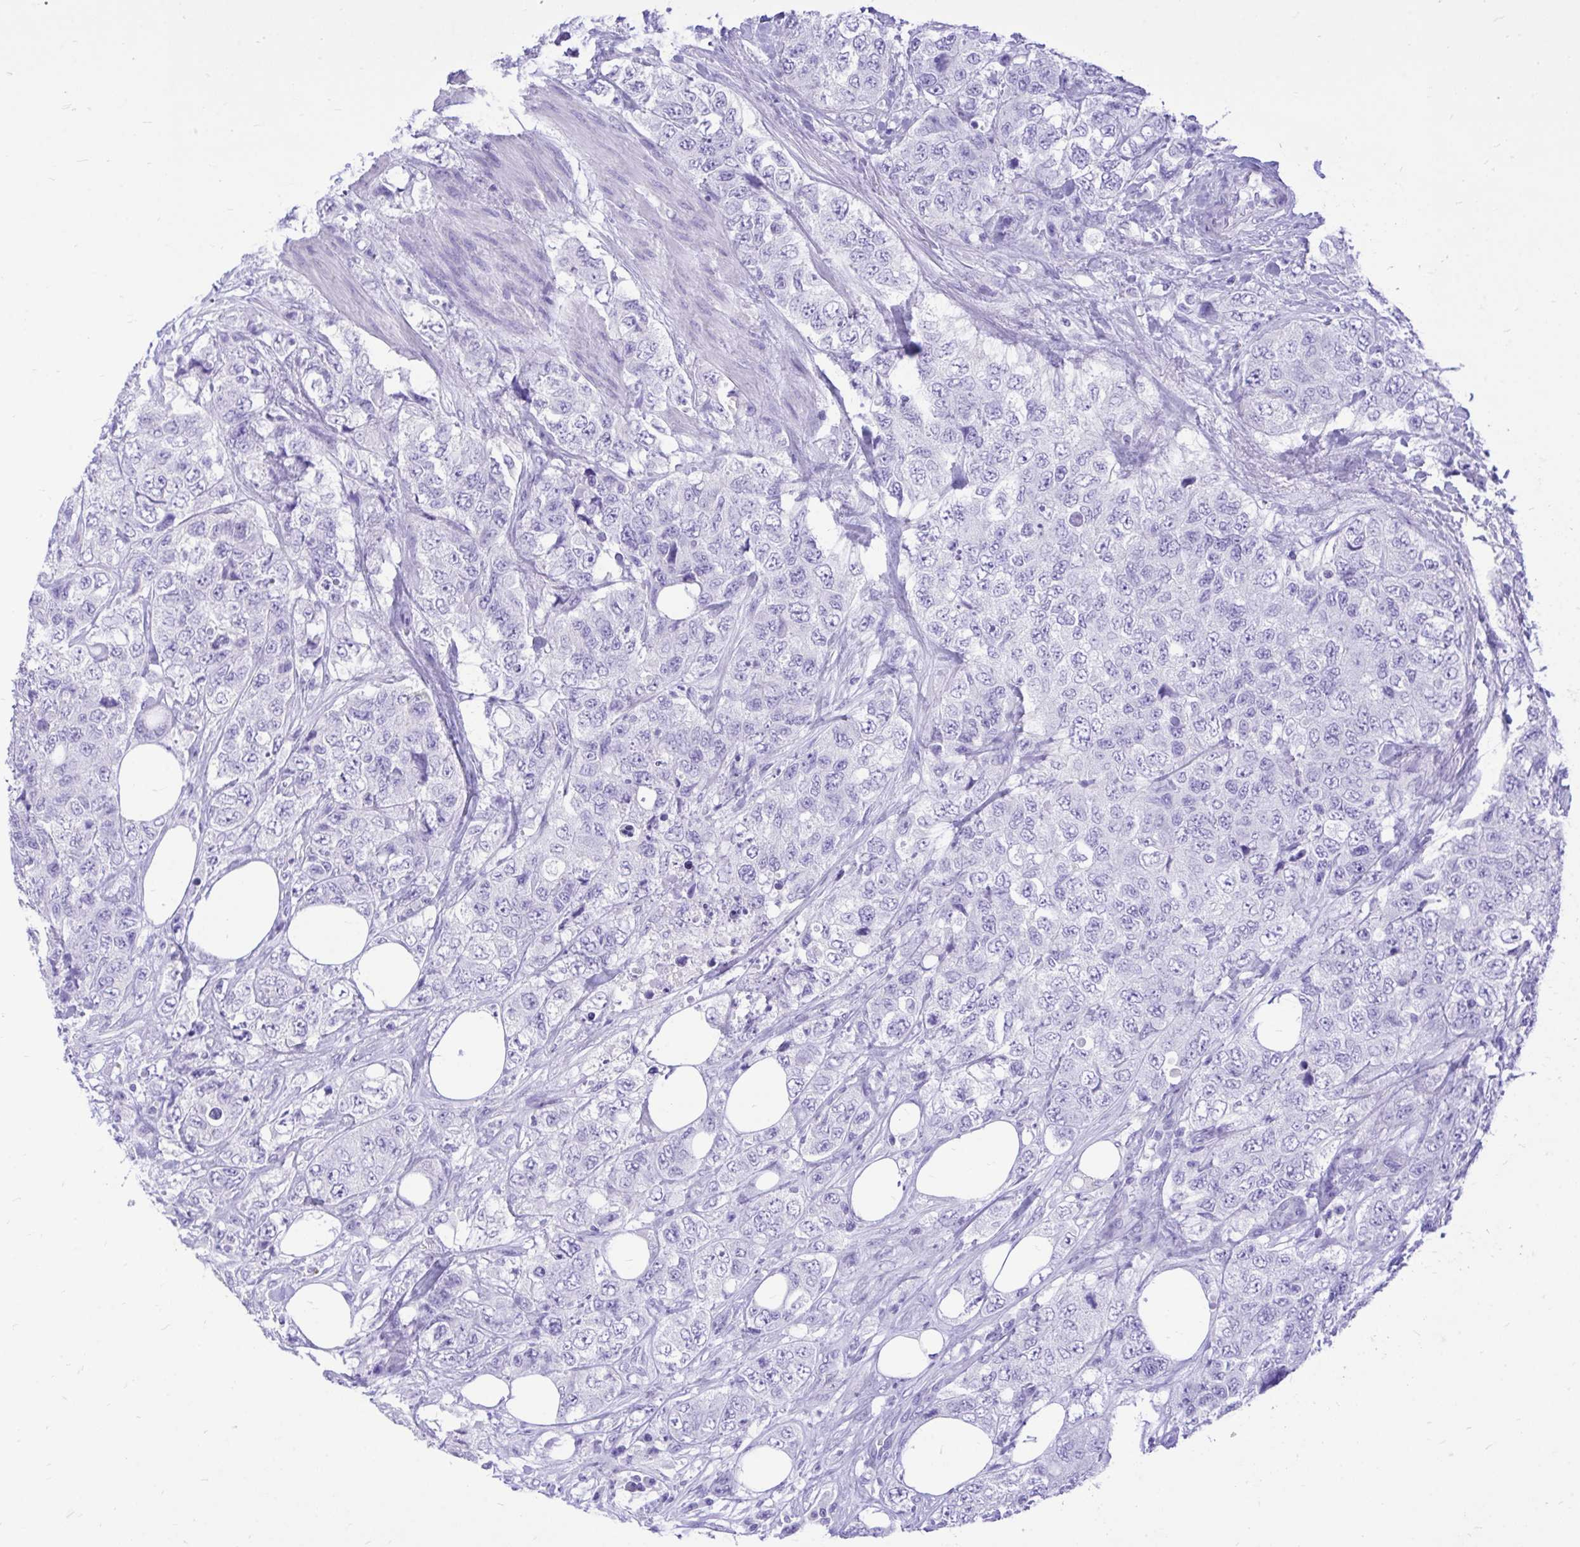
{"staining": {"intensity": "negative", "quantity": "none", "location": "none"}, "tissue": "urothelial cancer", "cell_type": "Tumor cells", "image_type": "cancer", "snomed": [{"axis": "morphology", "description": "Urothelial carcinoma, High grade"}, {"axis": "topography", "description": "Urinary bladder"}], "caption": "This is a histopathology image of IHC staining of urothelial carcinoma (high-grade), which shows no positivity in tumor cells.", "gene": "MON1A", "patient": {"sex": "female", "age": 78}}